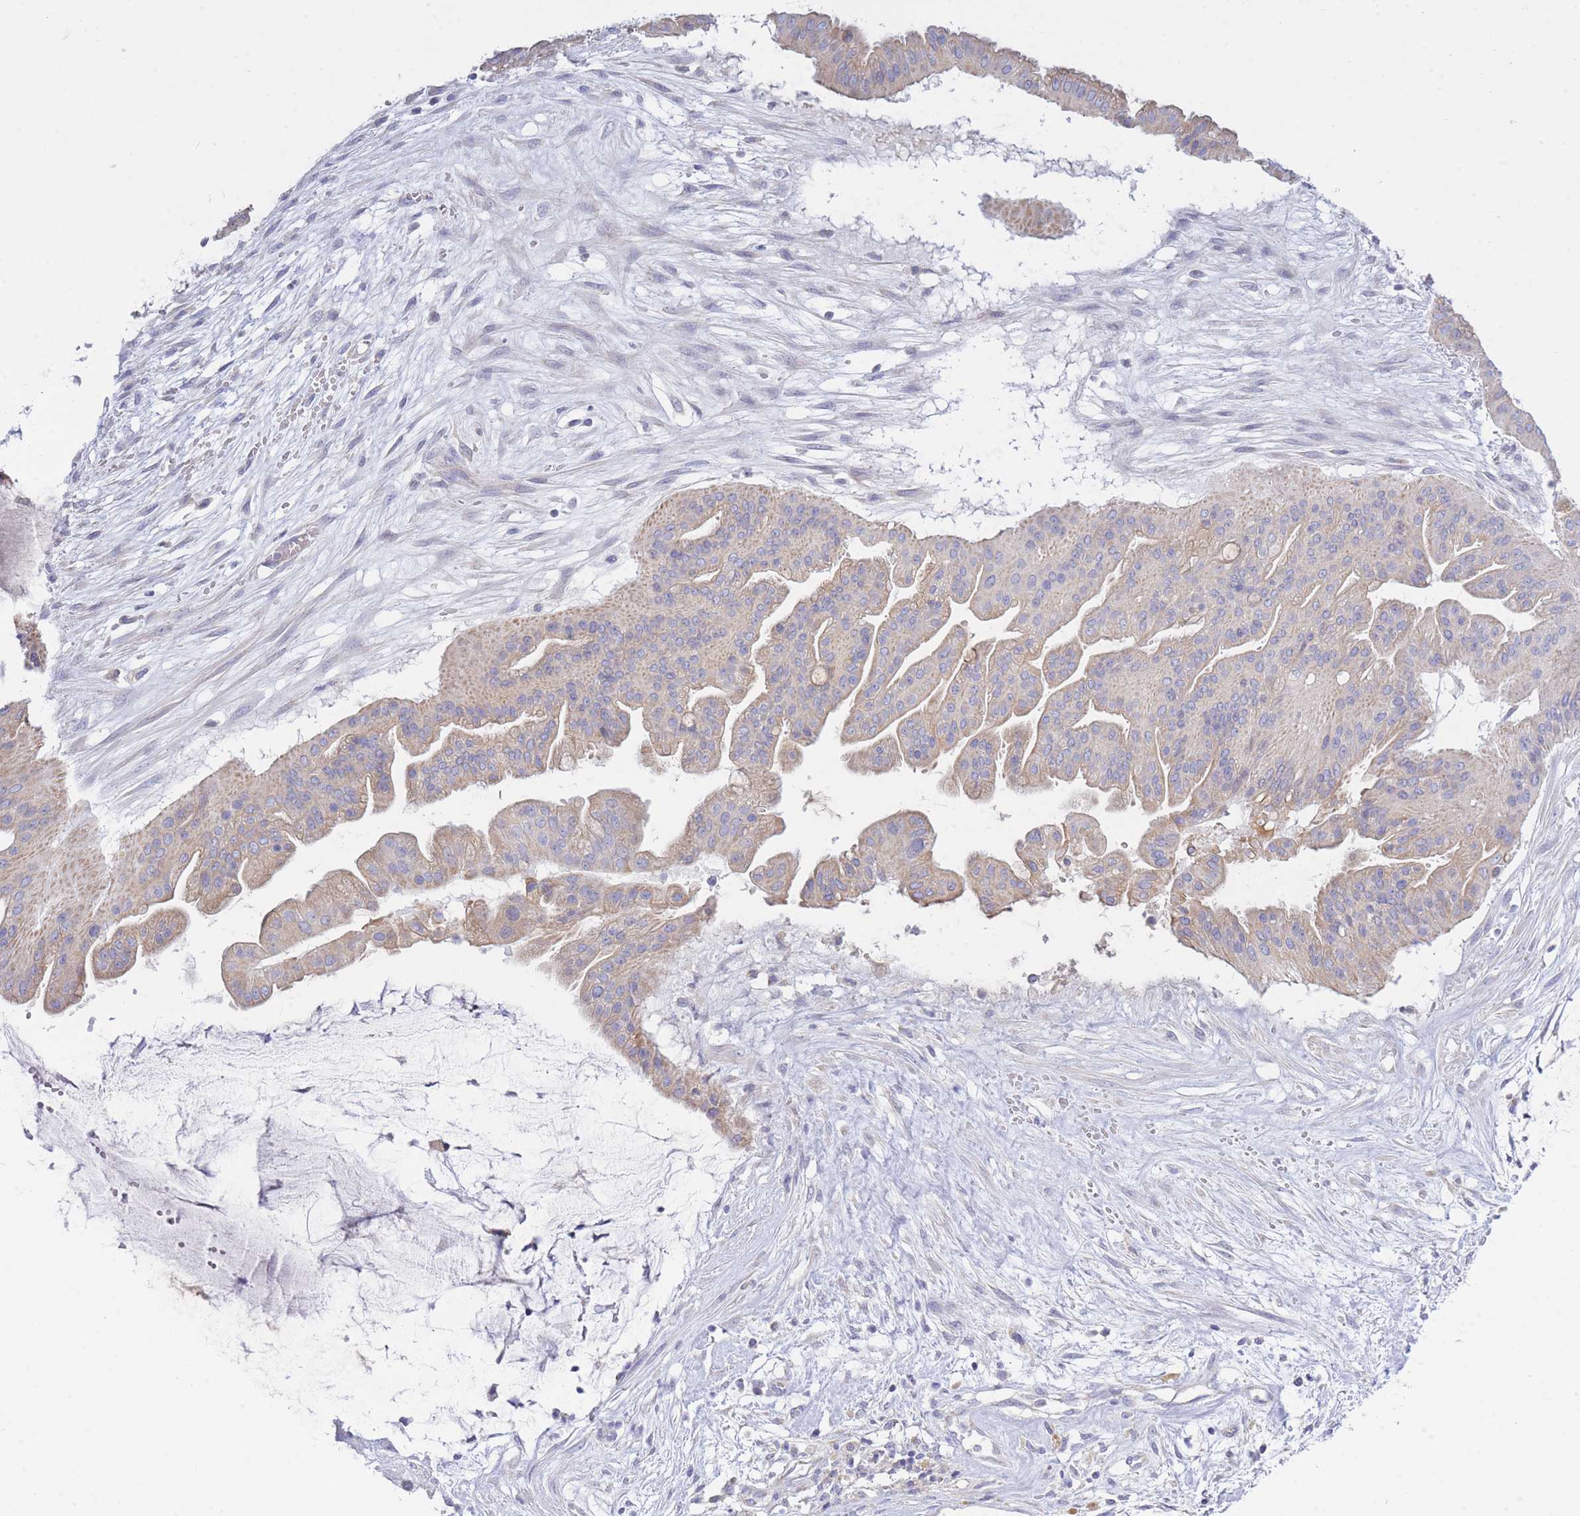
{"staining": {"intensity": "moderate", "quantity": "25%-75%", "location": "cytoplasmic/membranous"}, "tissue": "ovarian cancer", "cell_type": "Tumor cells", "image_type": "cancer", "snomed": [{"axis": "morphology", "description": "Cystadenocarcinoma, mucinous, NOS"}, {"axis": "topography", "description": "Ovary"}], "caption": "Protein analysis of ovarian cancer (mucinous cystadenocarcinoma) tissue demonstrates moderate cytoplasmic/membranous positivity in about 25%-75% of tumor cells. (brown staining indicates protein expression, while blue staining denotes nuclei).", "gene": "NANP", "patient": {"sex": "female", "age": 73}}